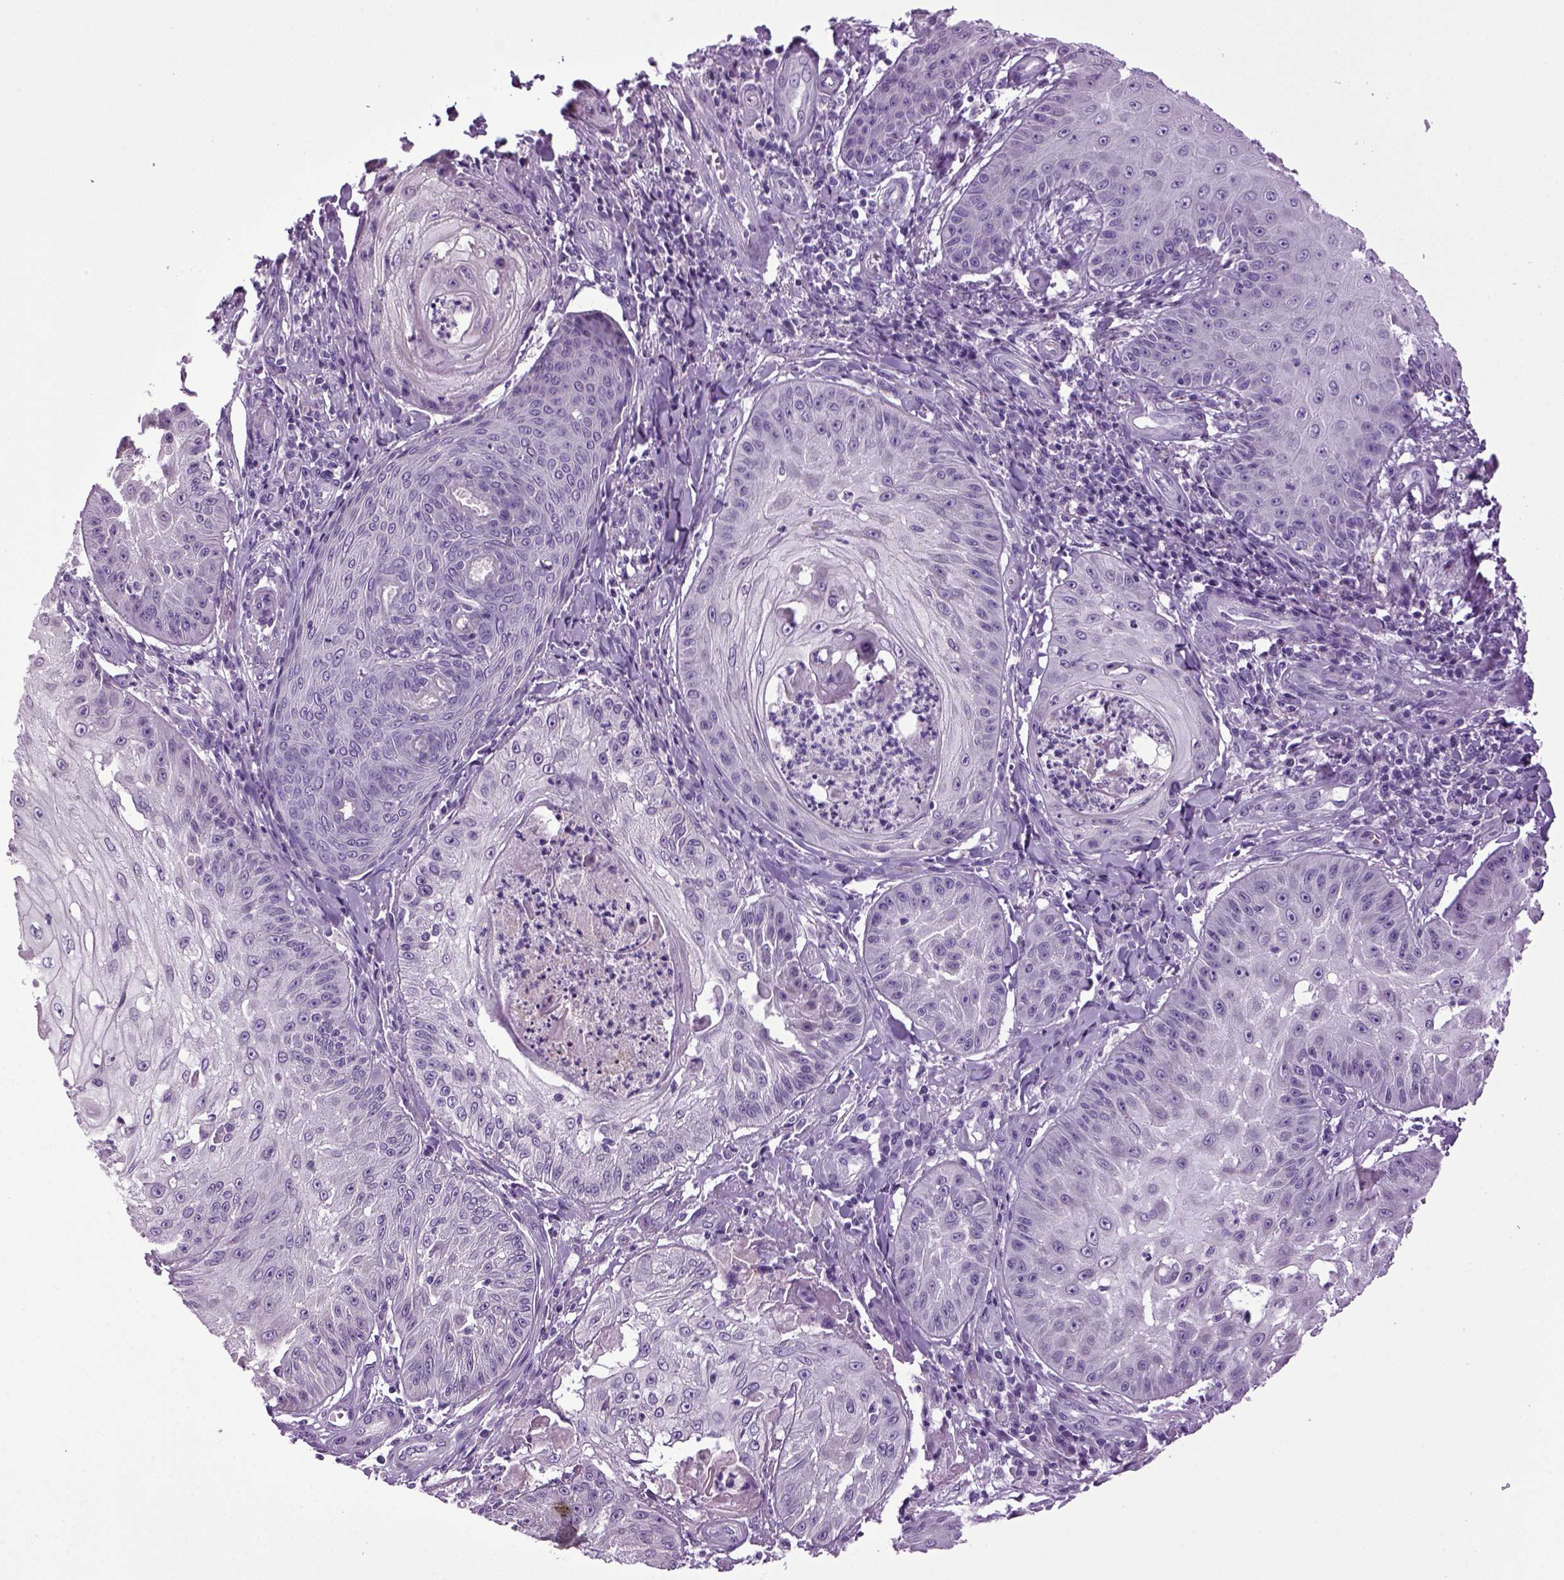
{"staining": {"intensity": "negative", "quantity": "none", "location": "none"}, "tissue": "skin cancer", "cell_type": "Tumor cells", "image_type": "cancer", "snomed": [{"axis": "morphology", "description": "Squamous cell carcinoma, NOS"}, {"axis": "topography", "description": "Skin"}], "caption": "An IHC photomicrograph of skin cancer is shown. There is no staining in tumor cells of skin cancer.", "gene": "HMCN2", "patient": {"sex": "male", "age": 70}}